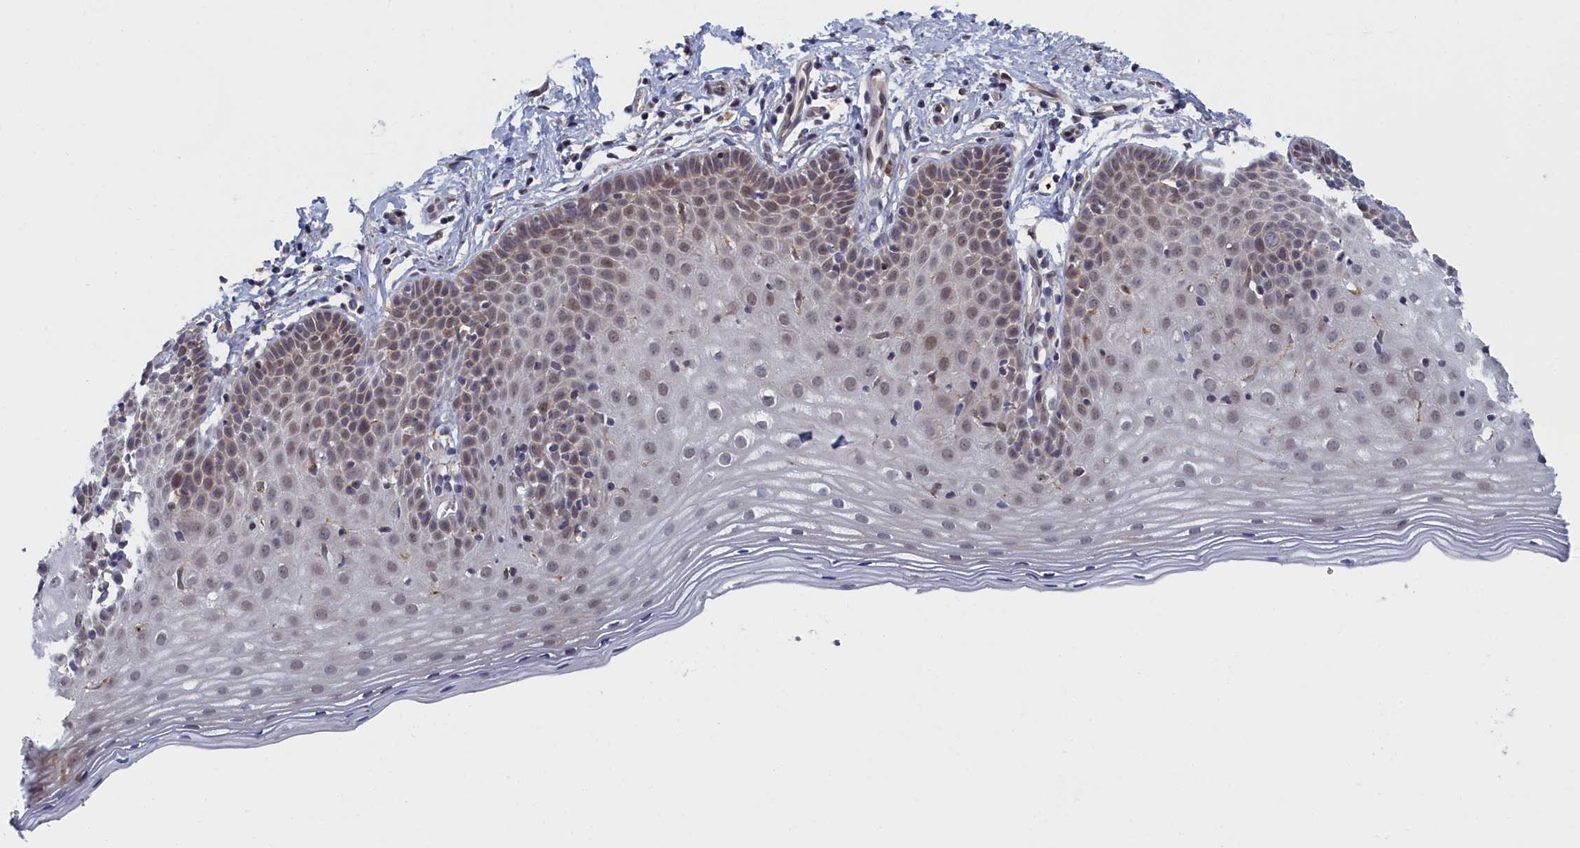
{"staining": {"intensity": "moderate", "quantity": ">75%", "location": "cytoplasmic/membranous,nuclear"}, "tissue": "cervix", "cell_type": "Glandular cells", "image_type": "normal", "snomed": [{"axis": "morphology", "description": "Normal tissue, NOS"}, {"axis": "topography", "description": "Cervix"}], "caption": "A micrograph of human cervix stained for a protein shows moderate cytoplasmic/membranous,nuclear brown staining in glandular cells.", "gene": "DNAJC17", "patient": {"sex": "female", "age": 36}}